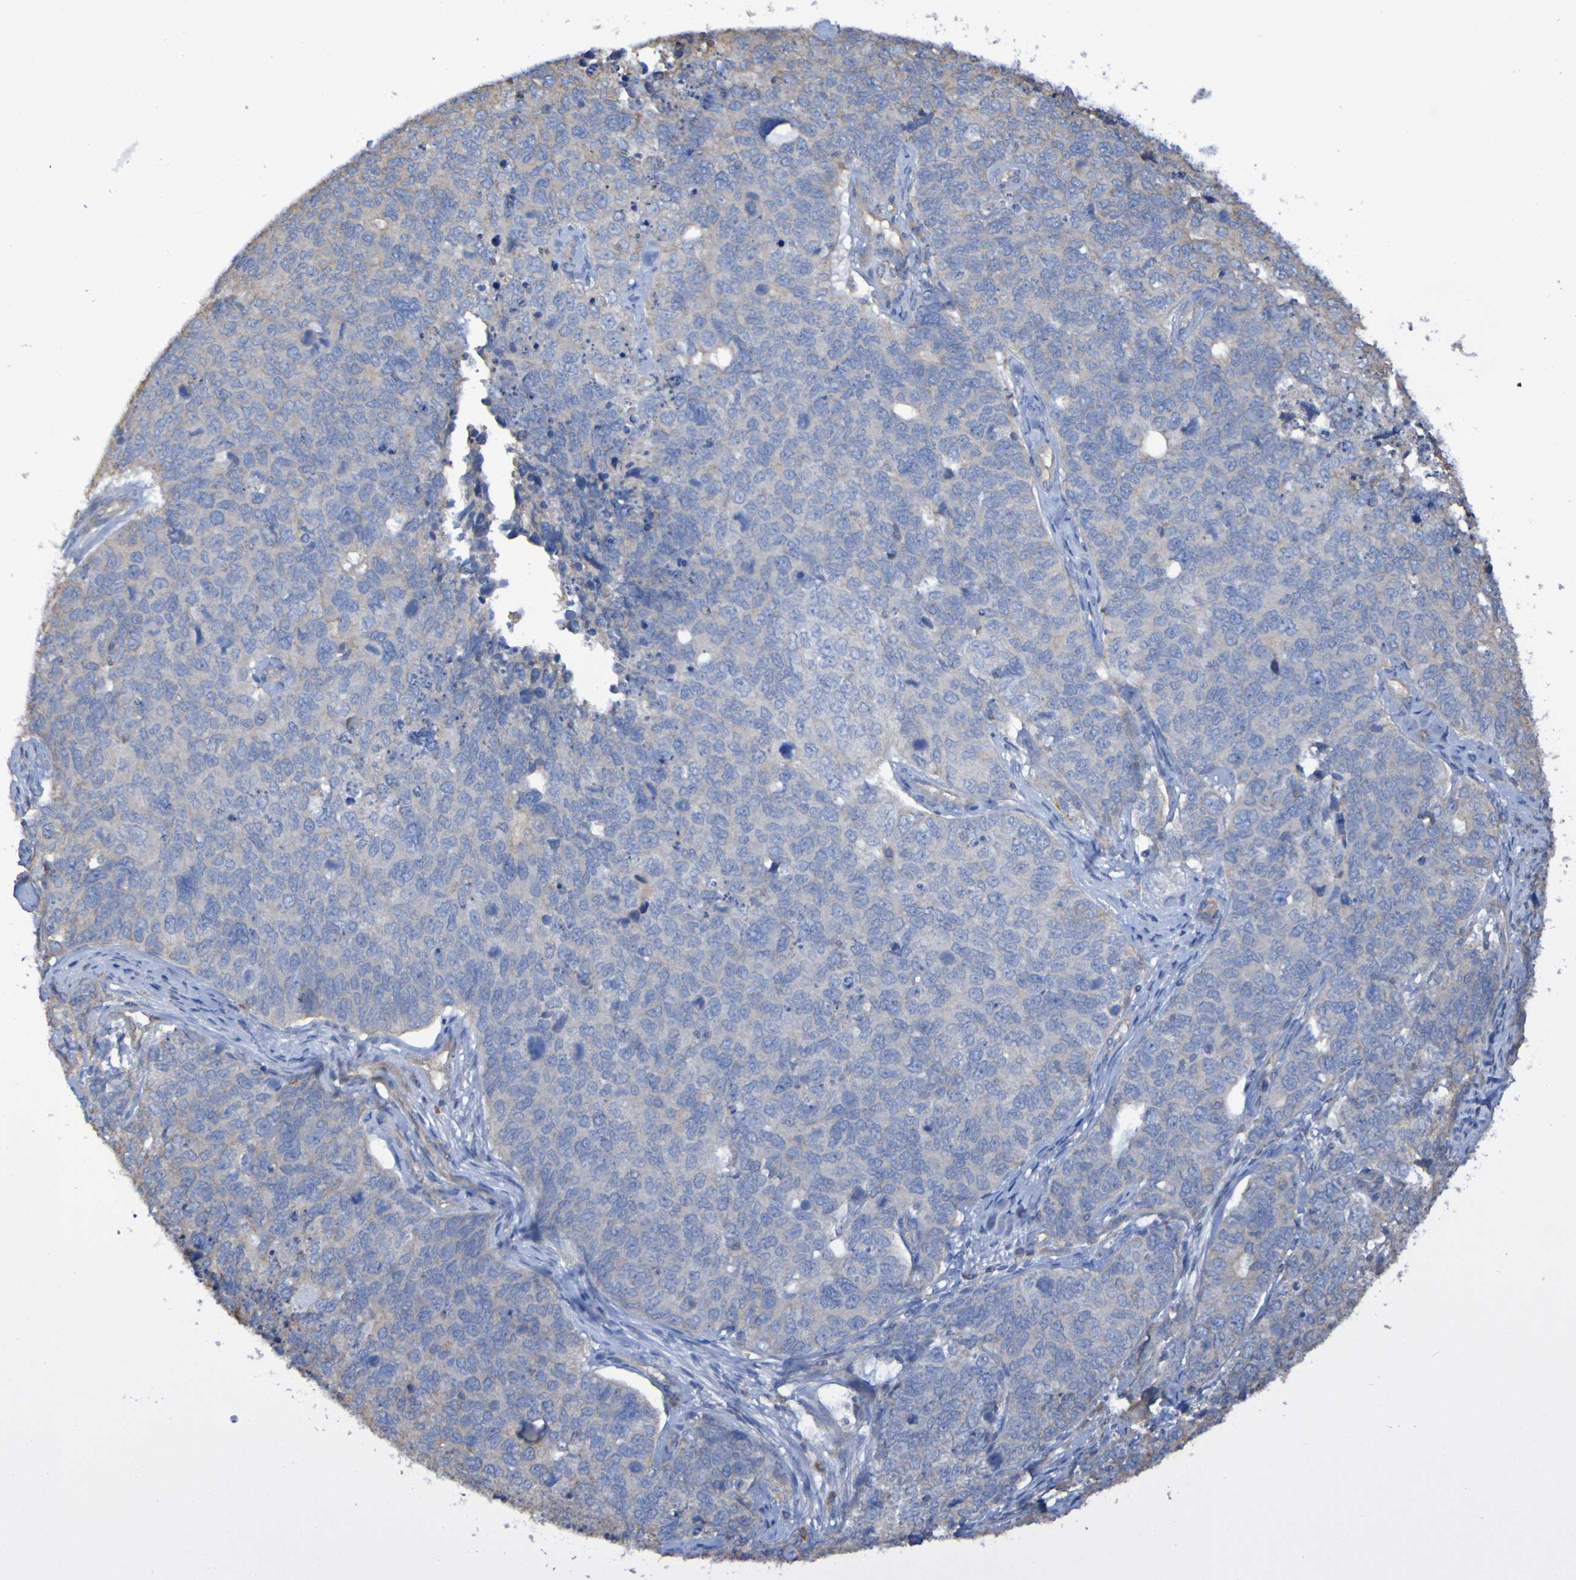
{"staining": {"intensity": "weak", "quantity": "<25%", "location": "cytoplasmic/membranous"}, "tissue": "cervical cancer", "cell_type": "Tumor cells", "image_type": "cancer", "snomed": [{"axis": "morphology", "description": "Squamous cell carcinoma, NOS"}, {"axis": "topography", "description": "Cervix"}], "caption": "Image shows no significant protein staining in tumor cells of cervical squamous cell carcinoma. (Brightfield microscopy of DAB (3,3'-diaminobenzidine) IHC at high magnification).", "gene": "SYNJ1", "patient": {"sex": "female", "age": 63}}